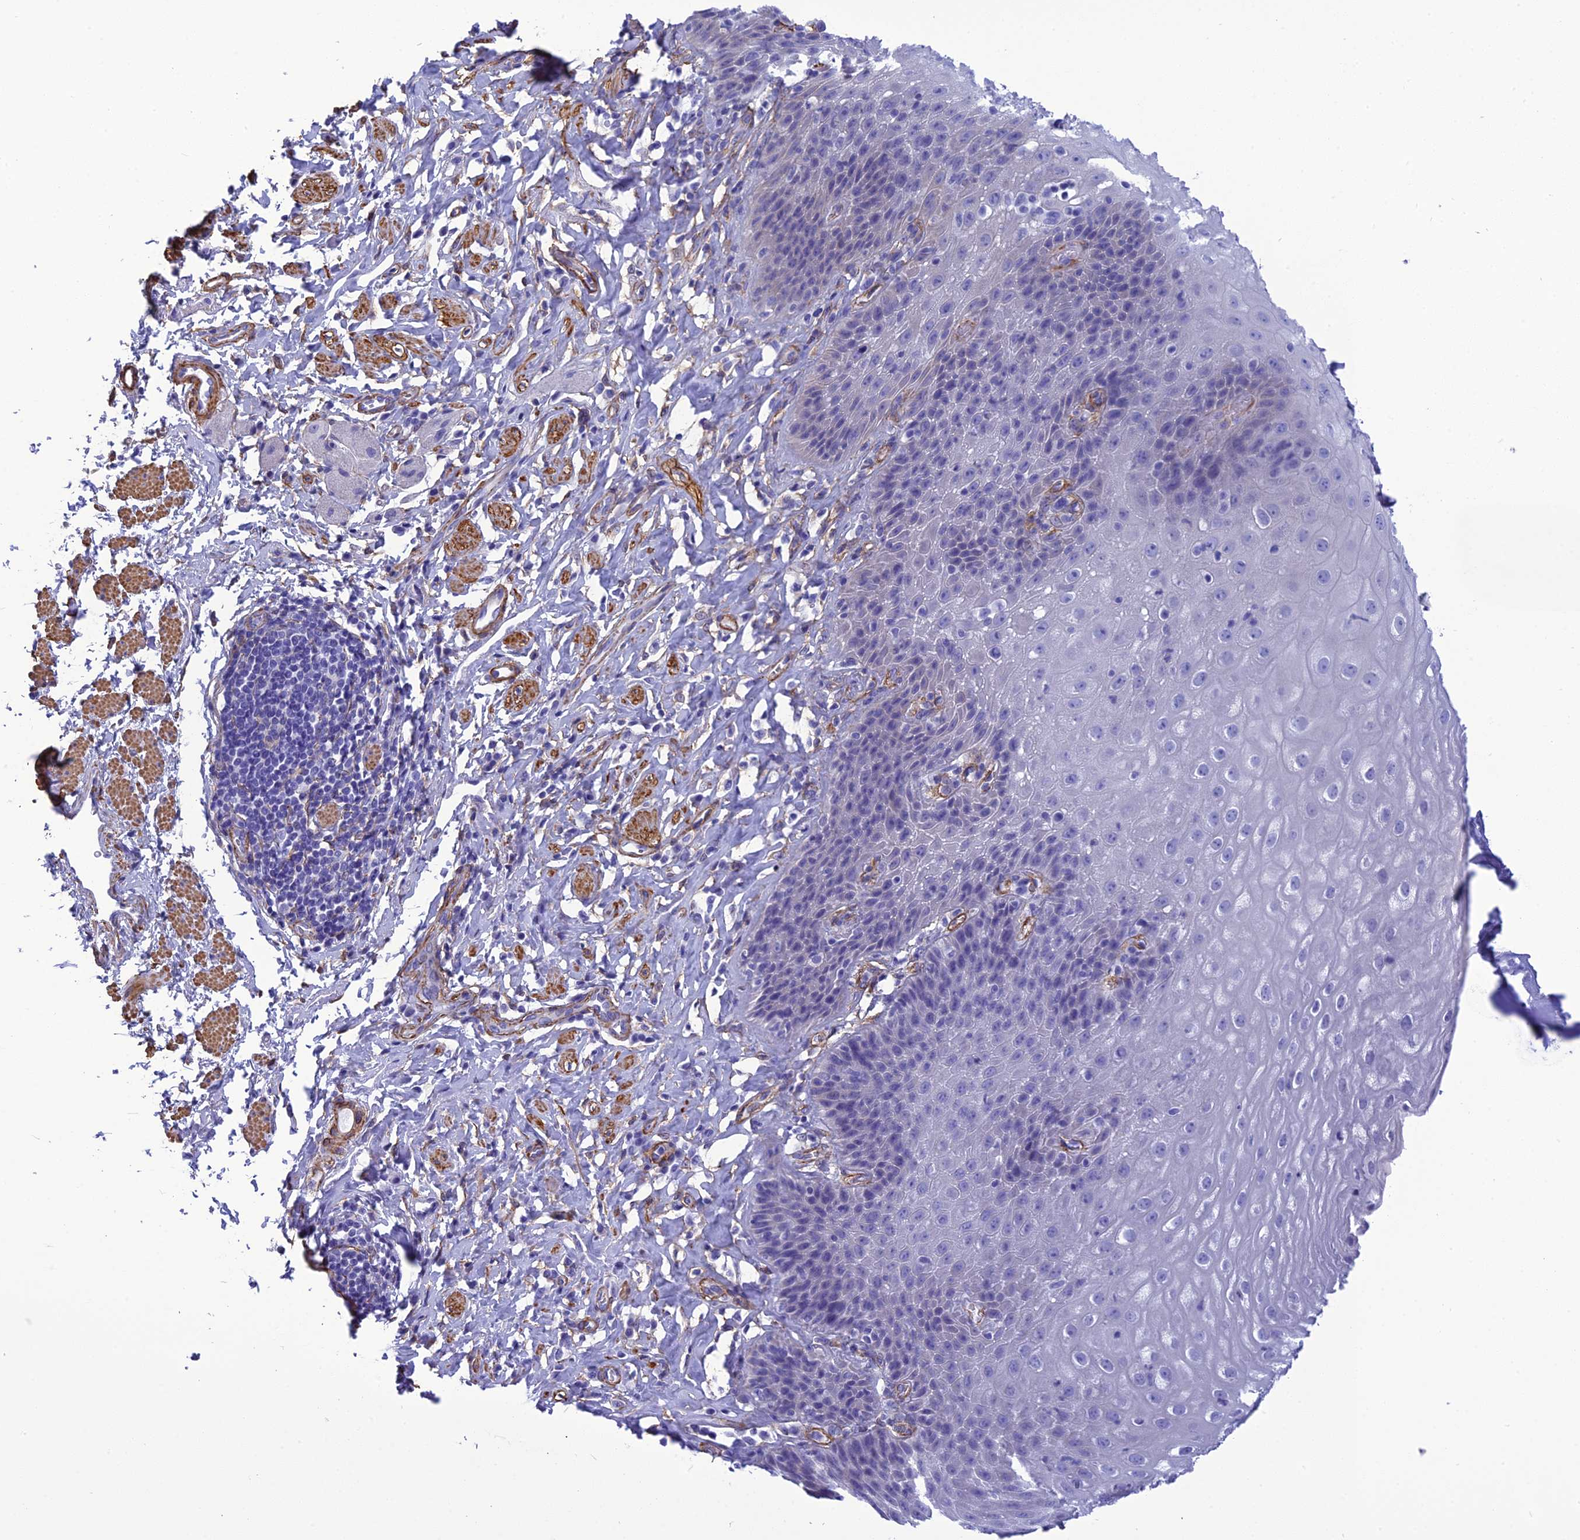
{"staining": {"intensity": "negative", "quantity": "none", "location": "none"}, "tissue": "esophagus", "cell_type": "Squamous epithelial cells", "image_type": "normal", "snomed": [{"axis": "morphology", "description": "Normal tissue, NOS"}, {"axis": "topography", "description": "Esophagus"}], "caption": "Immunohistochemistry (IHC) photomicrograph of benign esophagus stained for a protein (brown), which shows no positivity in squamous epithelial cells.", "gene": "NKD1", "patient": {"sex": "female", "age": 61}}